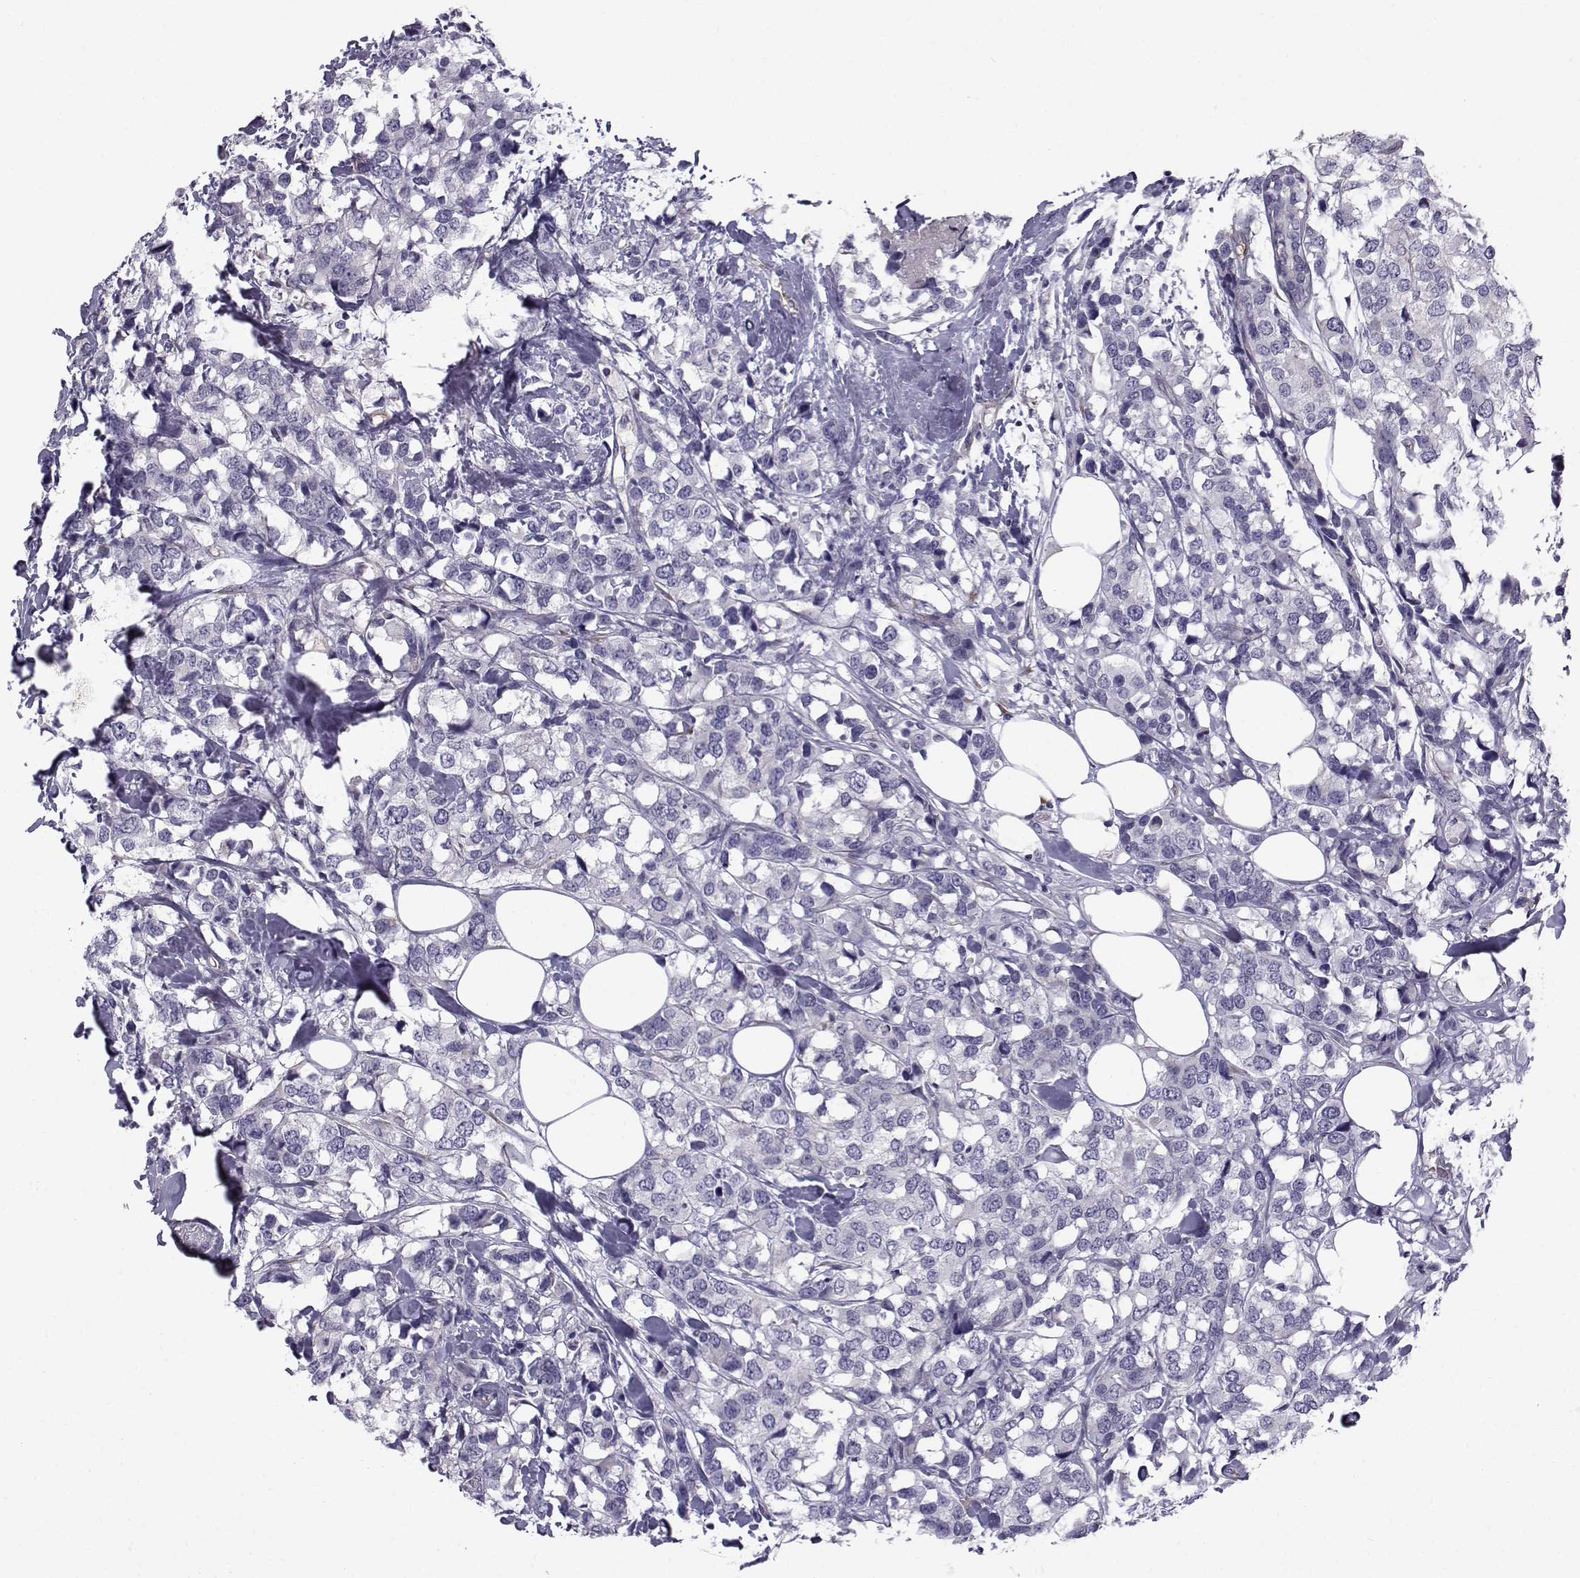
{"staining": {"intensity": "negative", "quantity": "none", "location": "none"}, "tissue": "breast cancer", "cell_type": "Tumor cells", "image_type": "cancer", "snomed": [{"axis": "morphology", "description": "Lobular carcinoma"}, {"axis": "topography", "description": "Breast"}], "caption": "The image demonstrates no significant expression in tumor cells of breast cancer (lobular carcinoma).", "gene": "QPCT", "patient": {"sex": "female", "age": 59}}